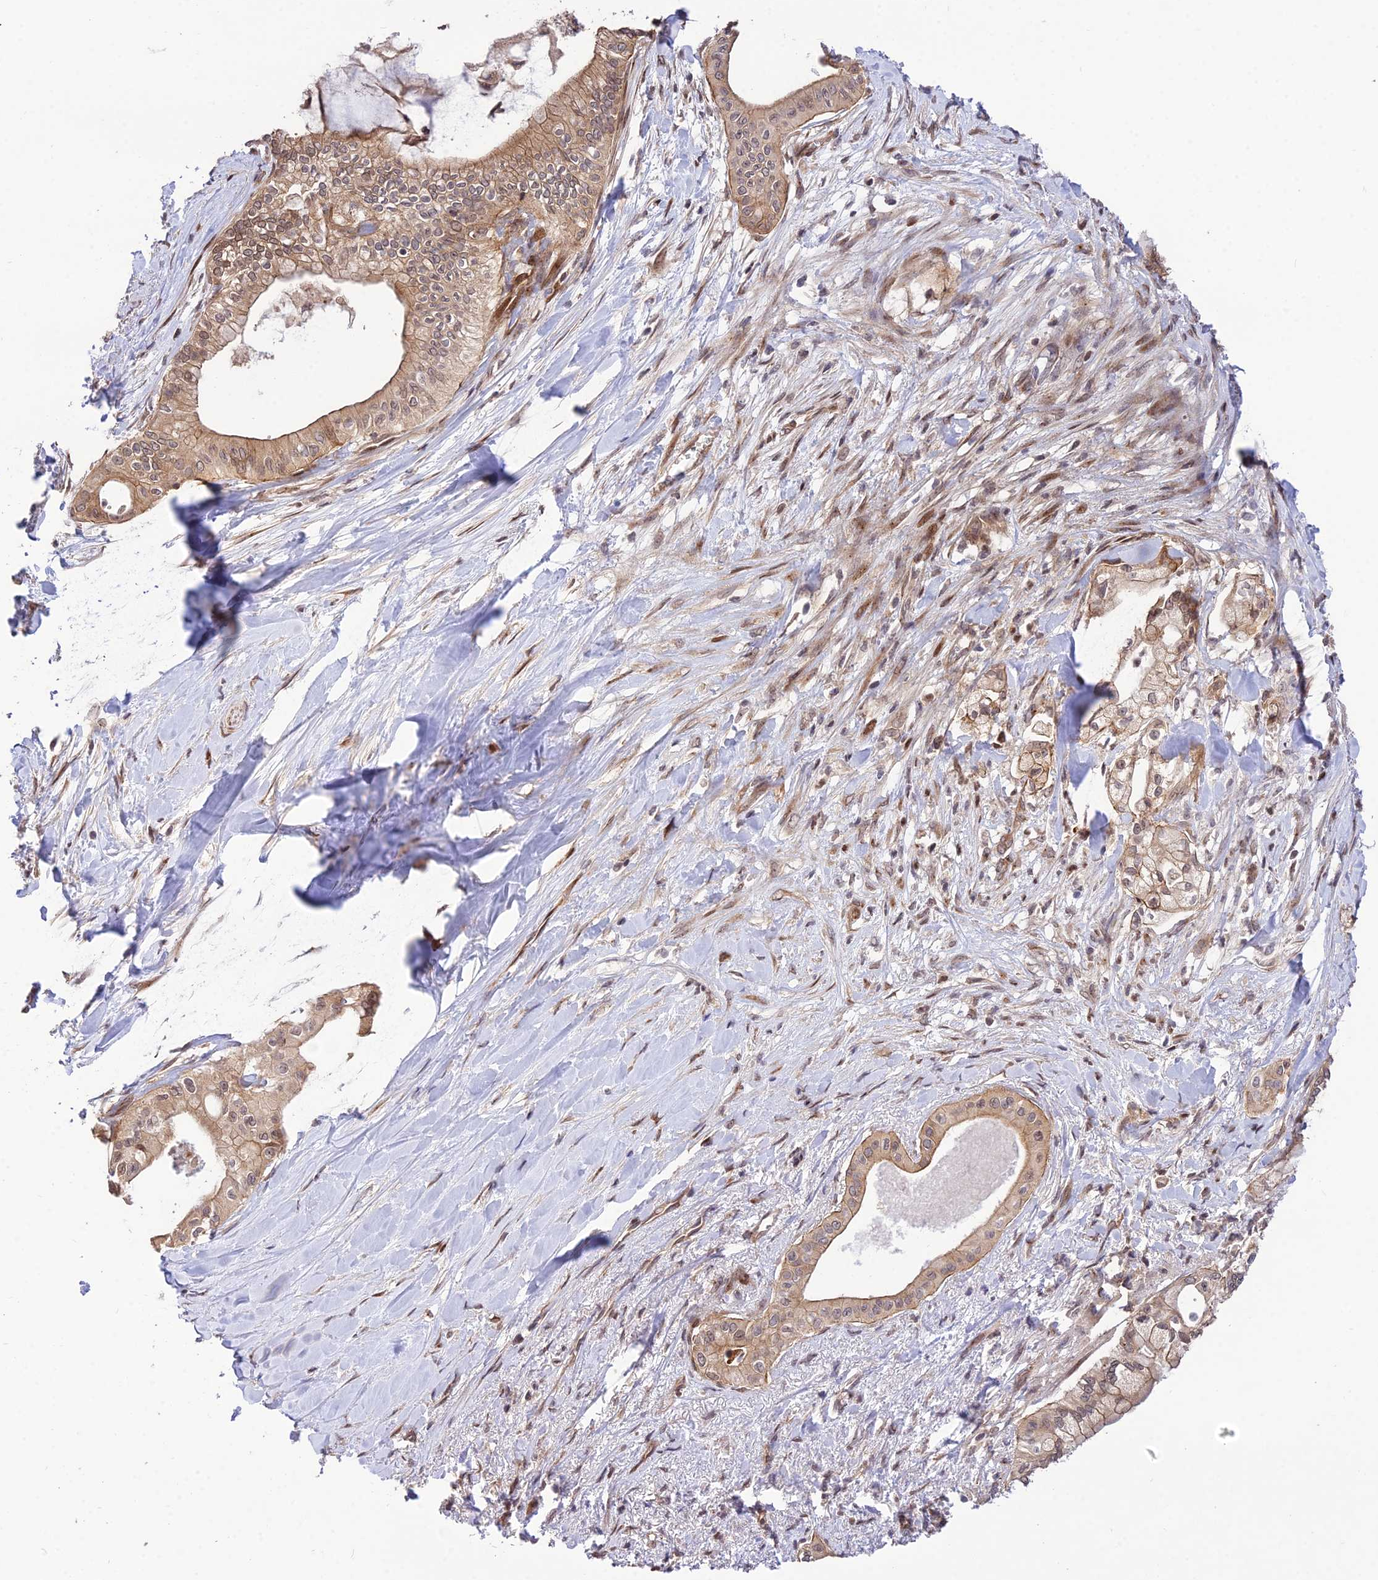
{"staining": {"intensity": "moderate", "quantity": ">75%", "location": "cytoplasmic/membranous"}, "tissue": "pancreatic cancer", "cell_type": "Tumor cells", "image_type": "cancer", "snomed": [{"axis": "morphology", "description": "Adenocarcinoma, NOS"}, {"axis": "topography", "description": "Pancreas"}], "caption": "Protein expression analysis of human pancreatic cancer reveals moderate cytoplasmic/membranous expression in about >75% of tumor cells.", "gene": "SMG6", "patient": {"sex": "male", "age": 78}}